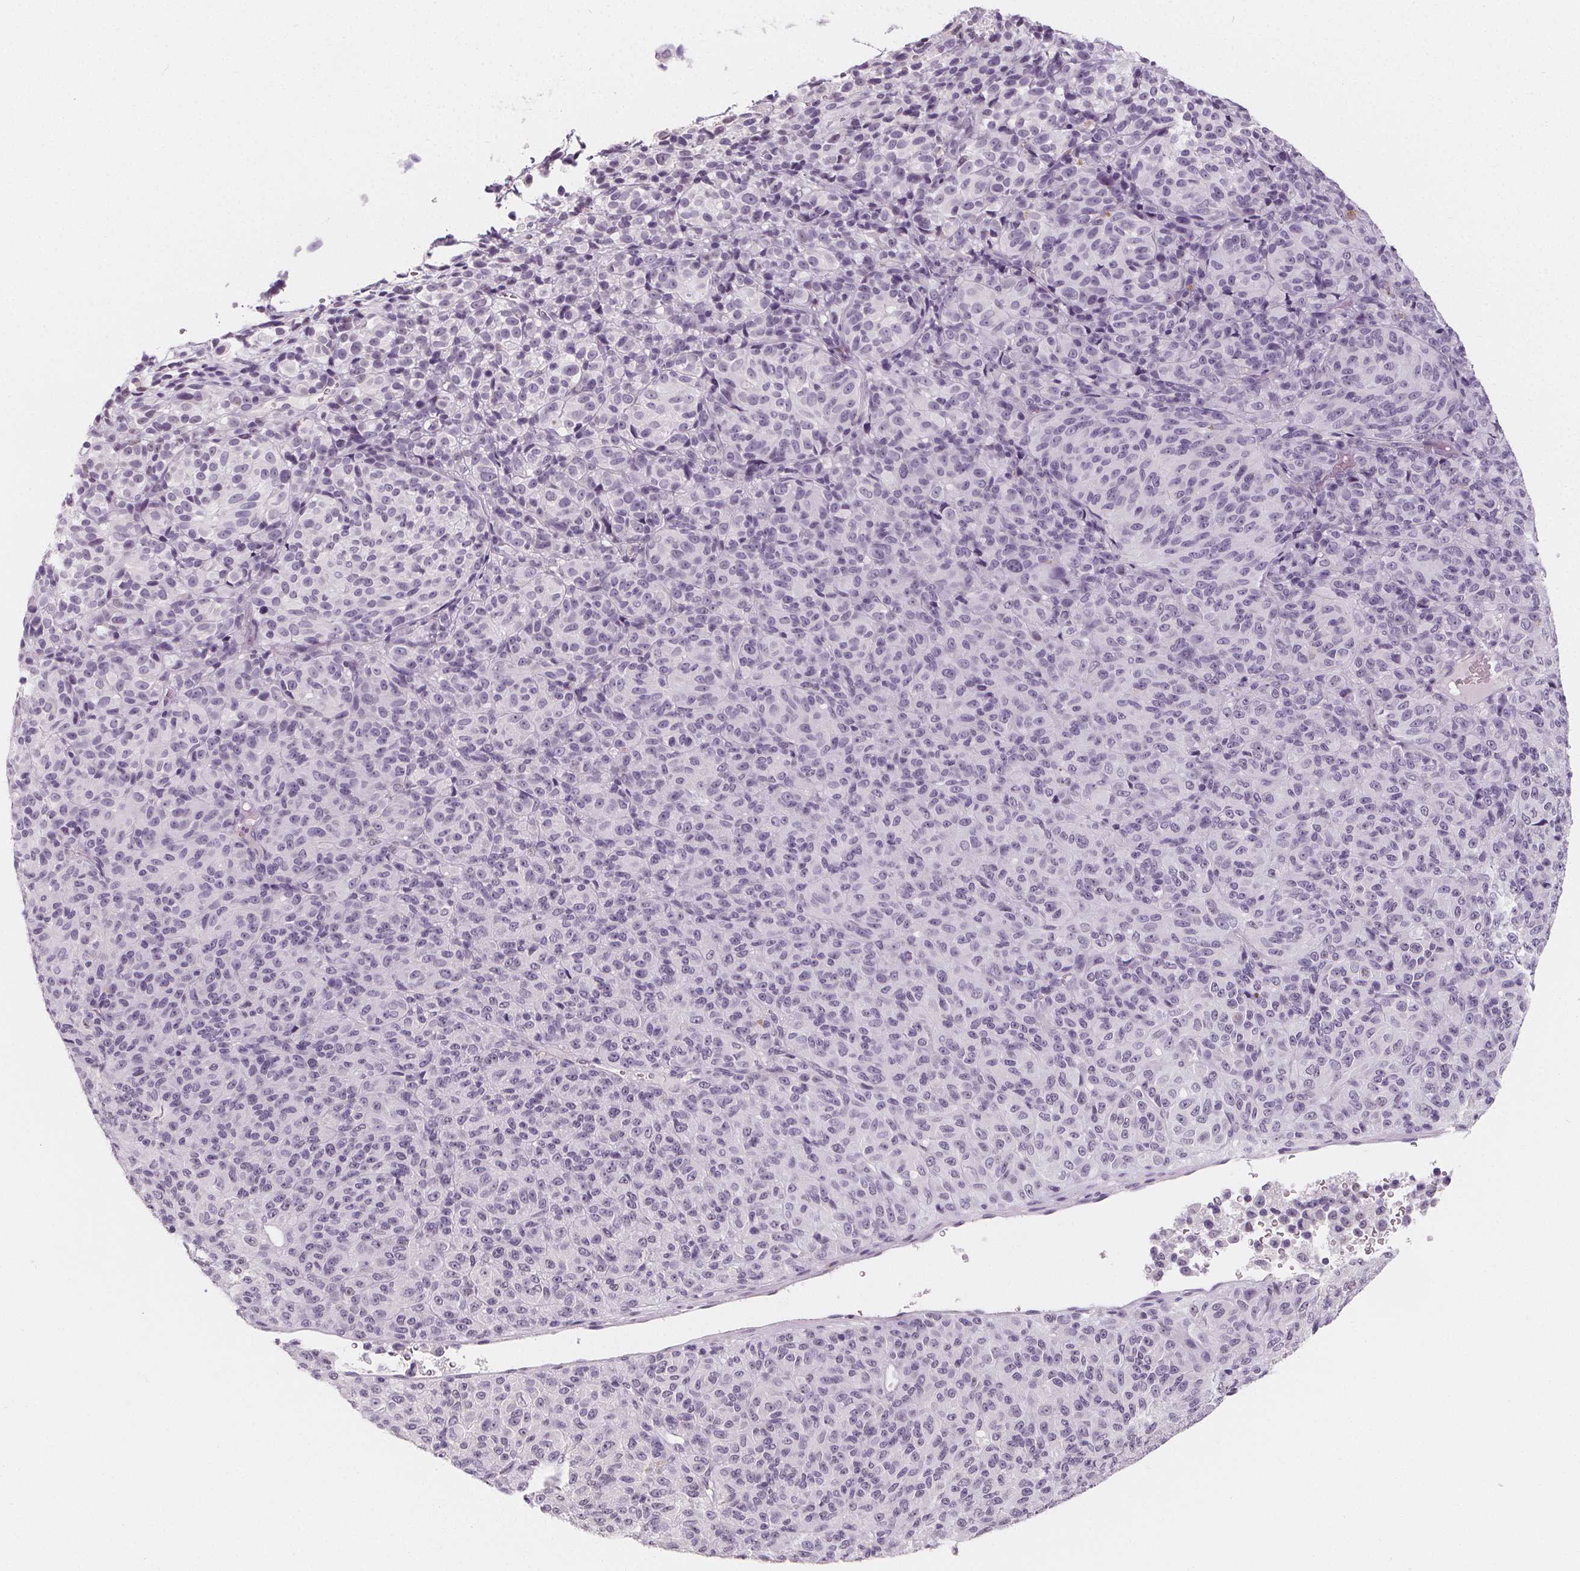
{"staining": {"intensity": "negative", "quantity": "none", "location": "none"}, "tissue": "melanoma", "cell_type": "Tumor cells", "image_type": "cancer", "snomed": [{"axis": "morphology", "description": "Malignant melanoma, Metastatic site"}, {"axis": "topography", "description": "Brain"}], "caption": "Immunohistochemistry histopathology image of melanoma stained for a protein (brown), which reveals no expression in tumor cells.", "gene": "DBX2", "patient": {"sex": "female", "age": 56}}